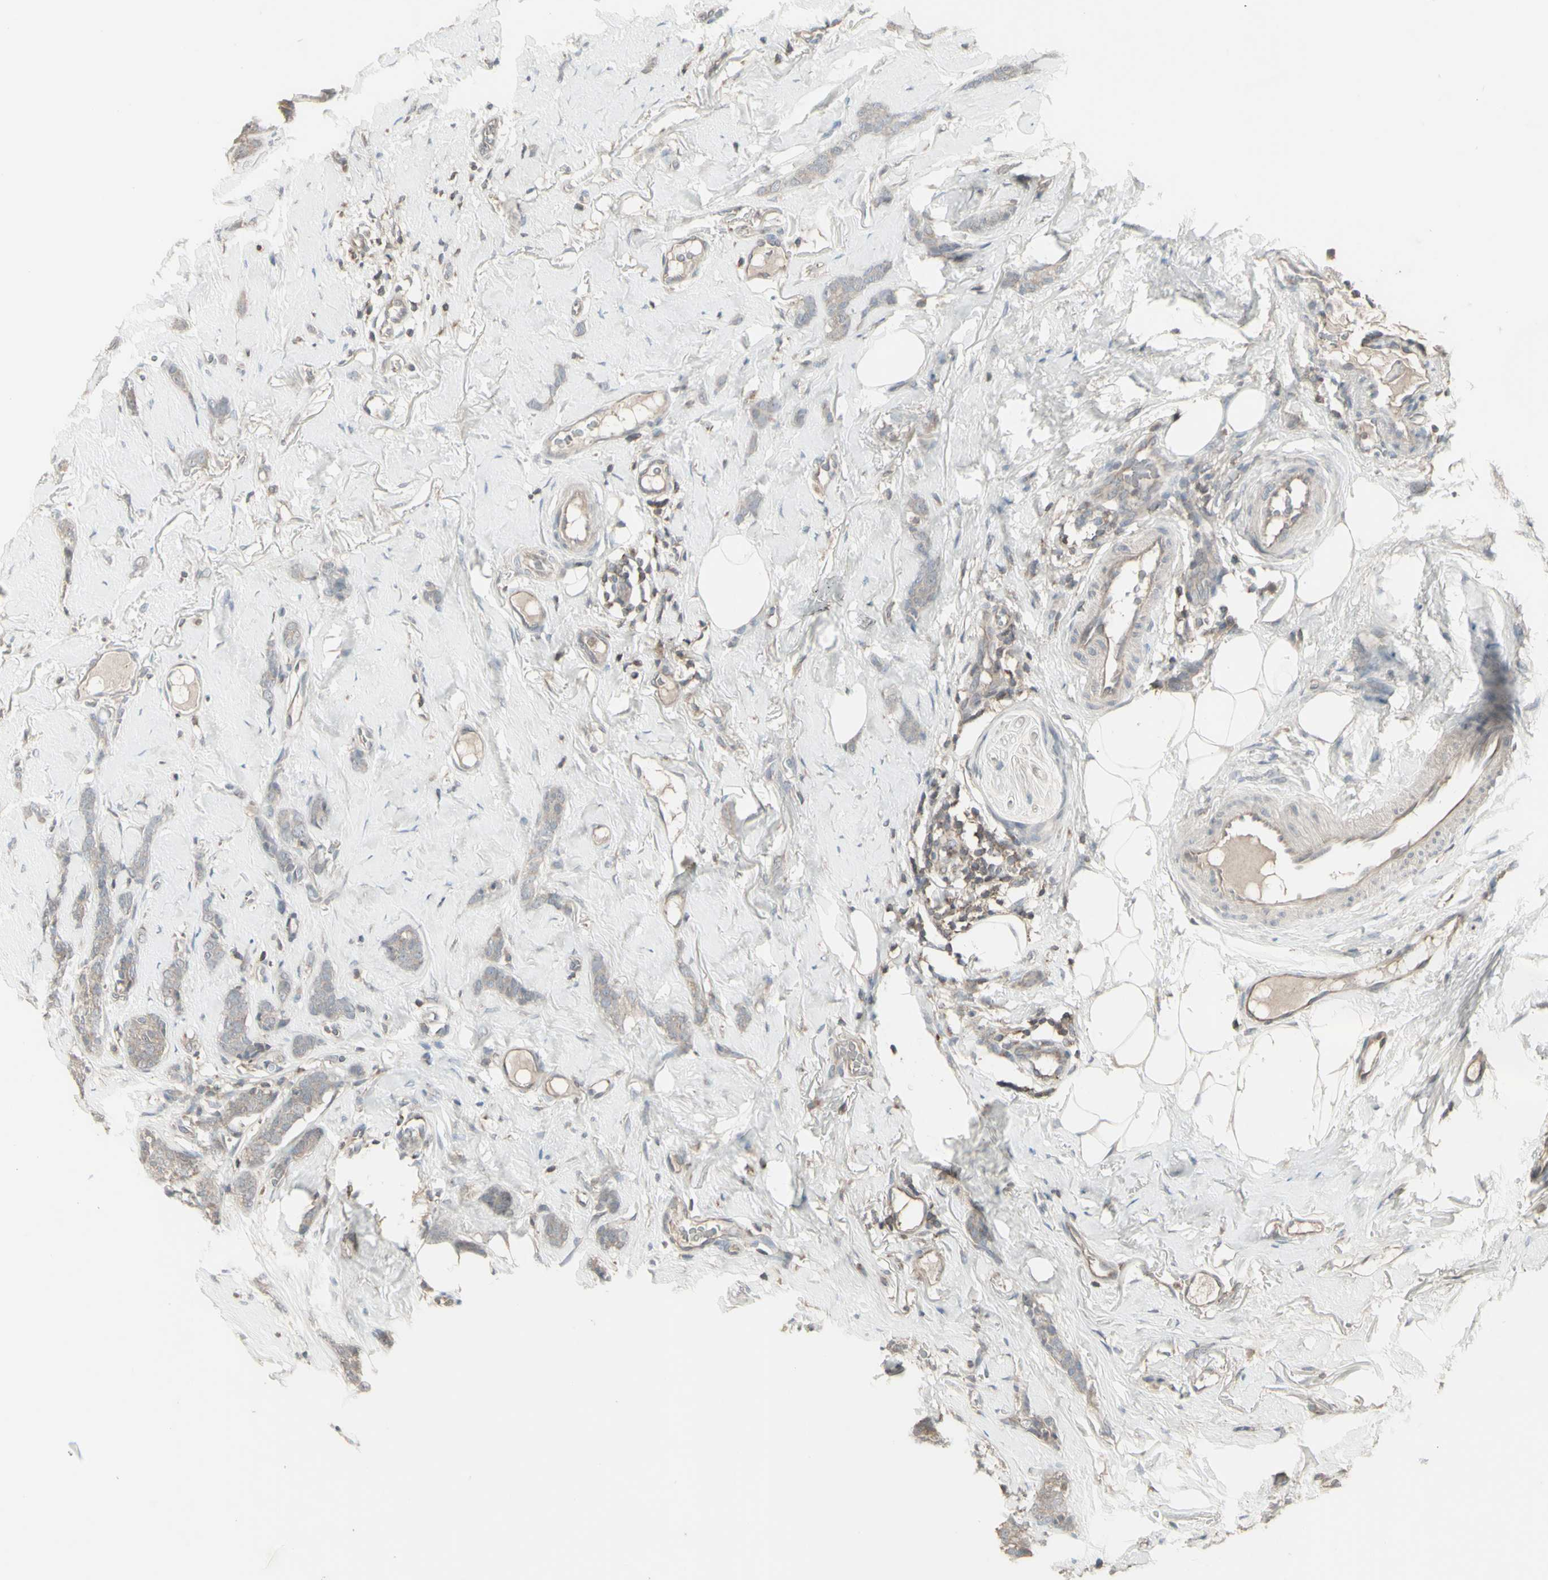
{"staining": {"intensity": "negative", "quantity": "none", "location": "none"}, "tissue": "breast cancer", "cell_type": "Tumor cells", "image_type": "cancer", "snomed": [{"axis": "morphology", "description": "Lobular carcinoma"}, {"axis": "topography", "description": "Skin"}, {"axis": "topography", "description": "Breast"}], "caption": "A high-resolution histopathology image shows immunohistochemistry (IHC) staining of breast cancer, which exhibits no significant expression in tumor cells.", "gene": "CSK", "patient": {"sex": "female", "age": 46}}